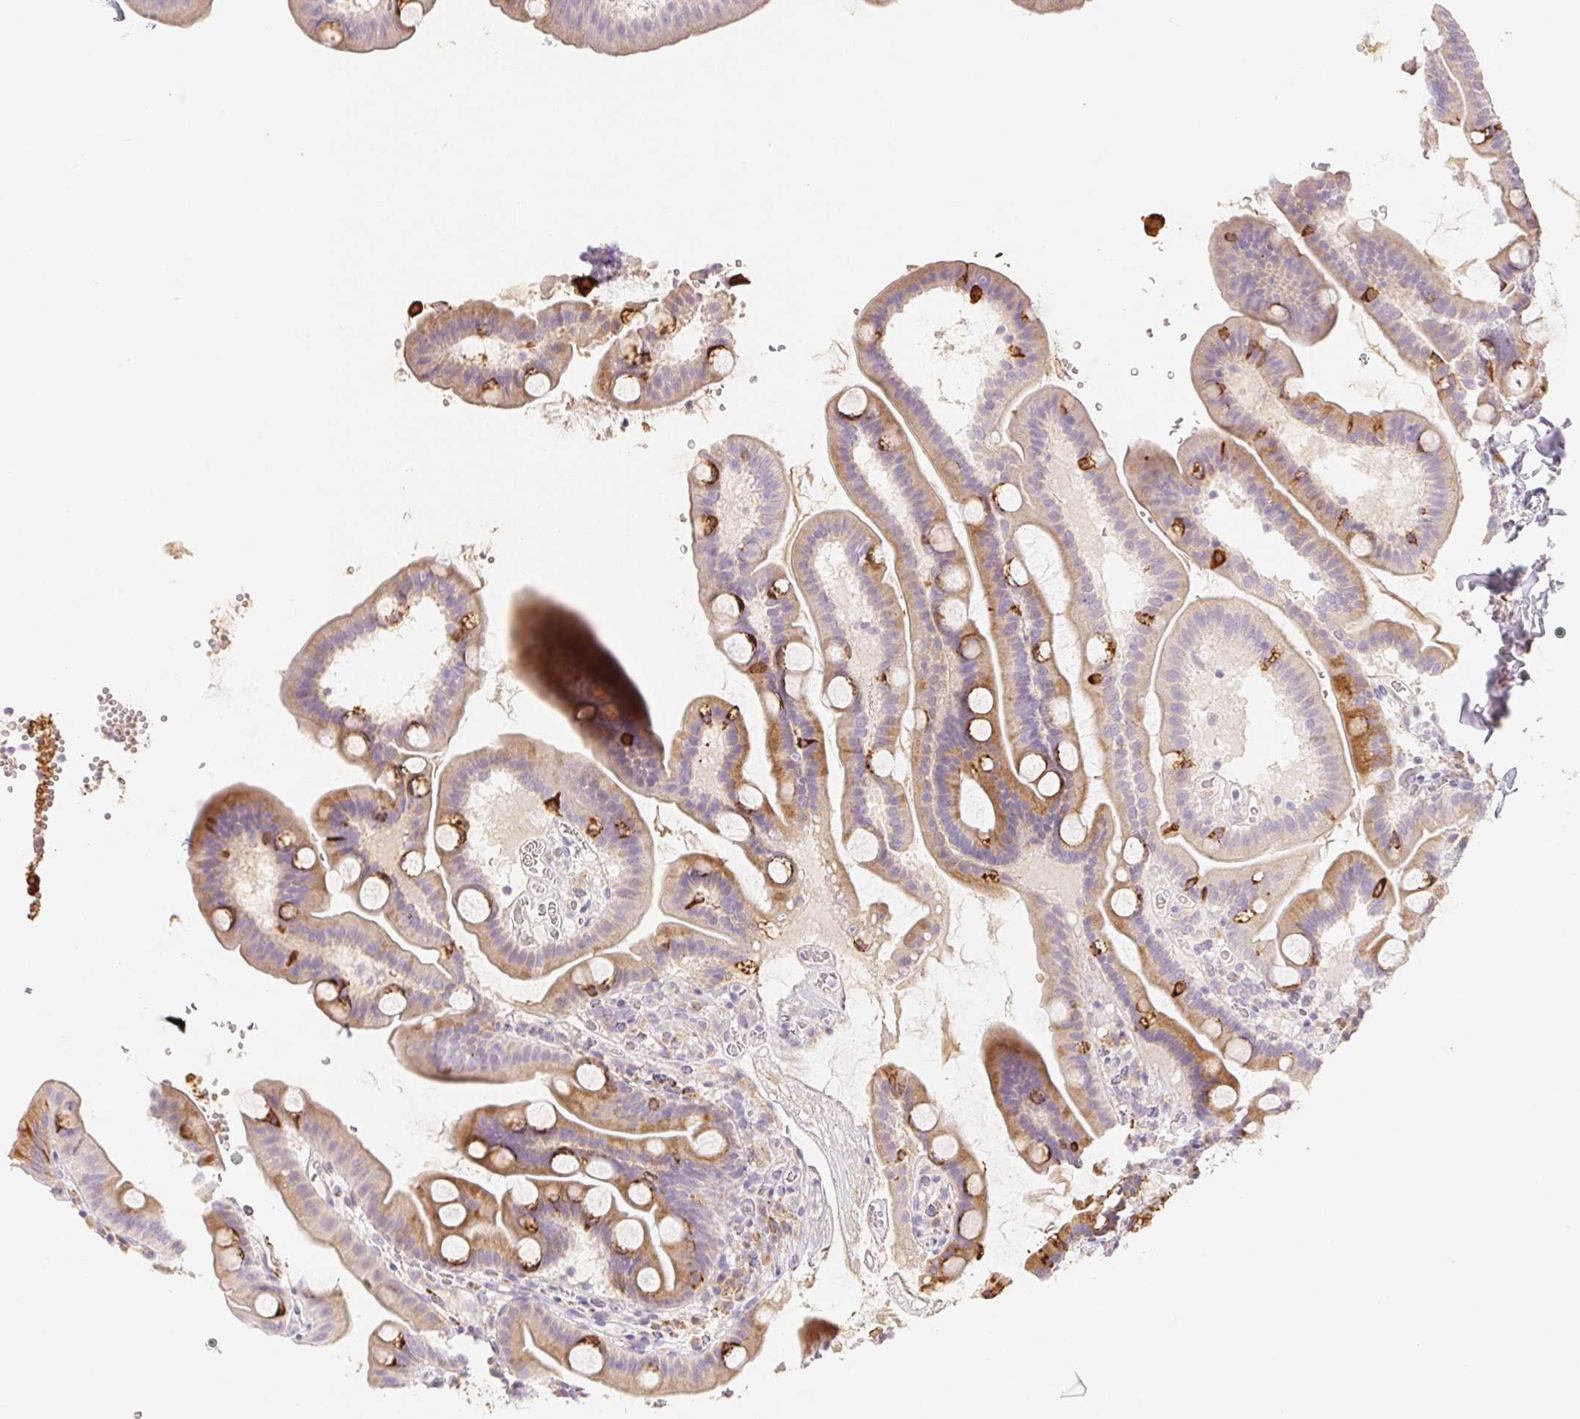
{"staining": {"intensity": "strong", "quantity": "<25%", "location": "cytoplasmic/membranous"}, "tissue": "duodenum", "cell_type": "Glandular cells", "image_type": "normal", "snomed": [{"axis": "morphology", "description": "Normal tissue, NOS"}, {"axis": "topography", "description": "Duodenum"}], "caption": "Benign duodenum was stained to show a protein in brown. There is medium levels of strong cytoplasmic/membranous expression in approximately <25% of glandular cells.", "gene": "ACVR1B", "patient": {"sex": "male", "age": 59}}